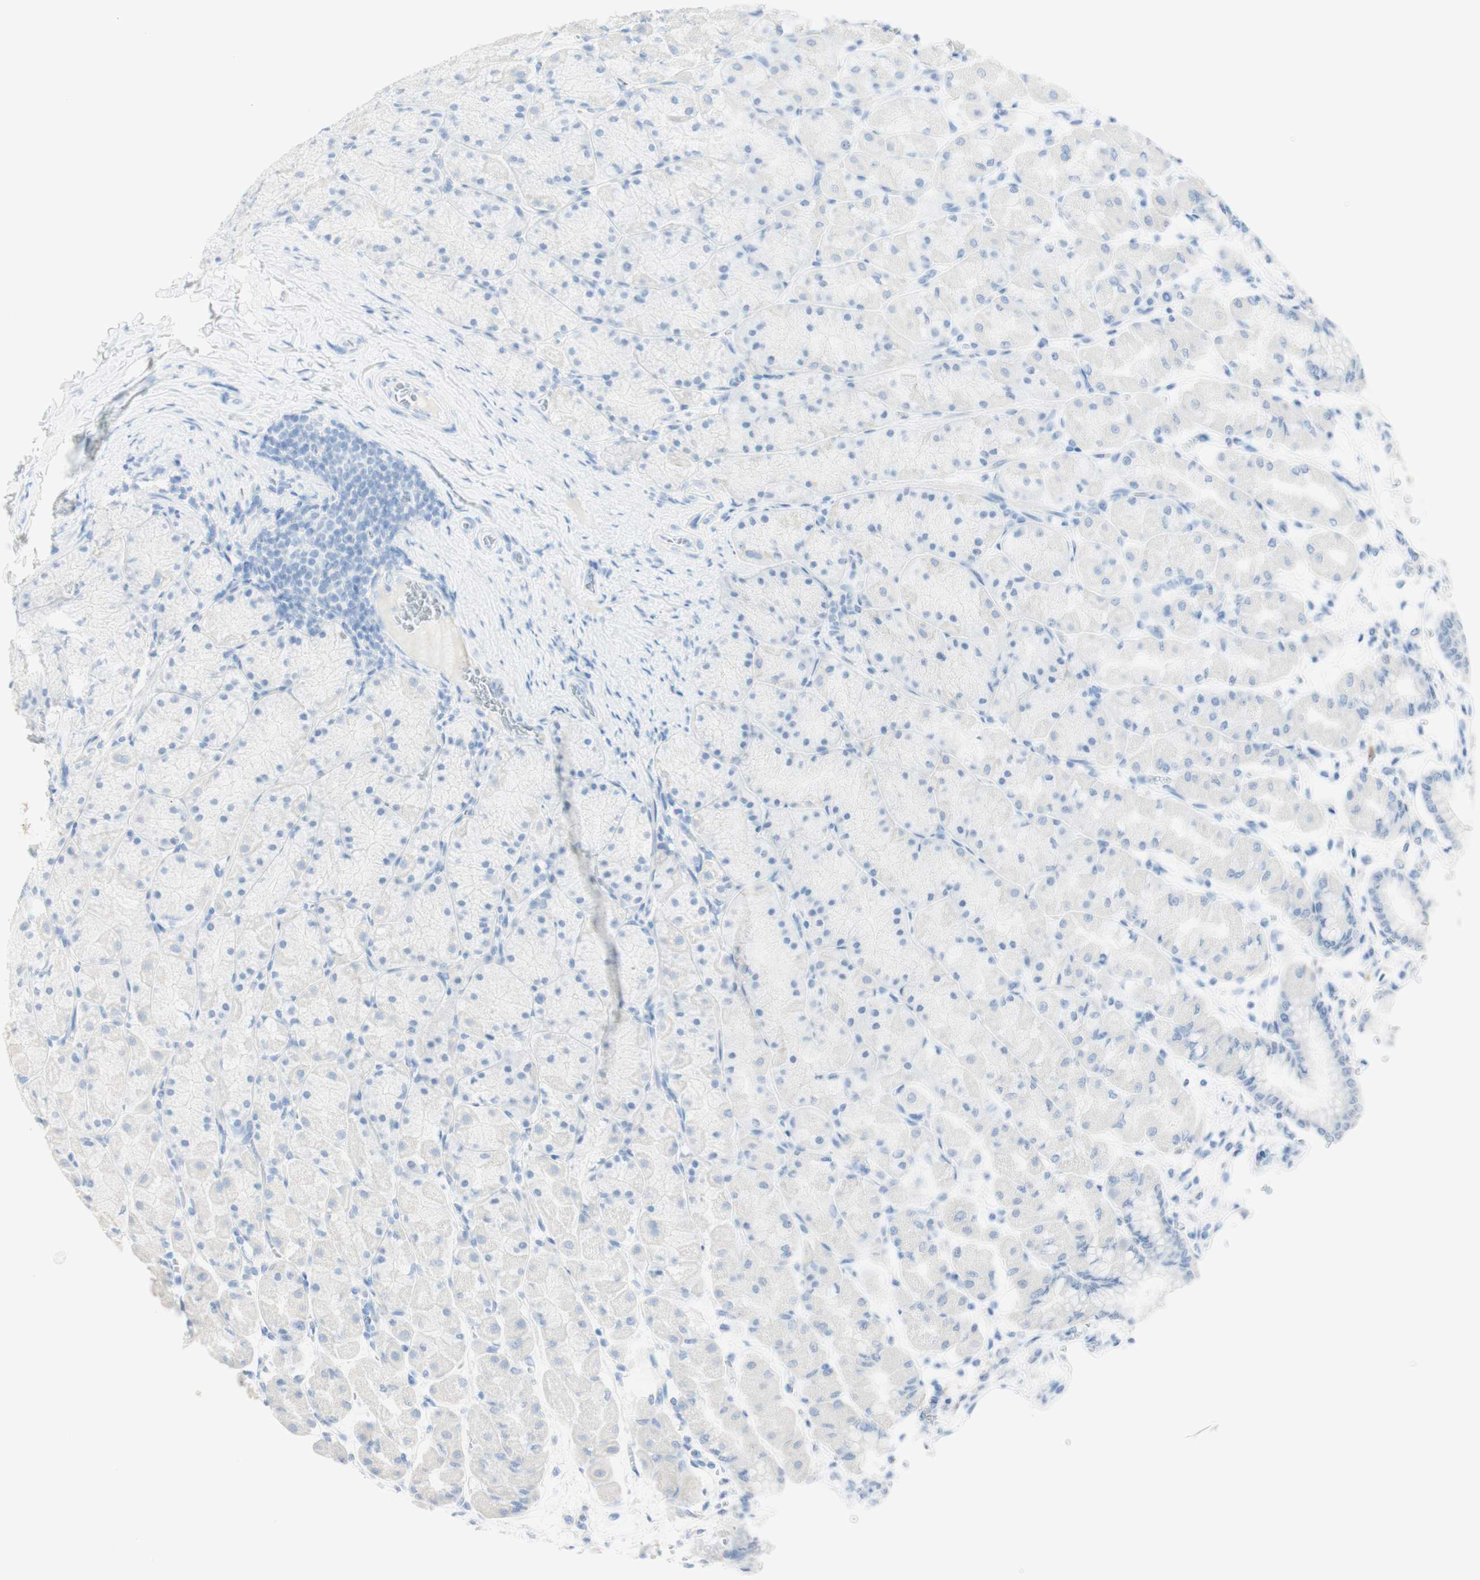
{"staining": {"intensity": "negative", "quantity": "none", "location": "none"}, "tissue": "stomach", "cell_type": "Glandular cells", "image_type": "normal", "snomed": [{"axis": "morphology", "description": "Normal tissue, NOS"}, {"axis": "topography", "description": "Stomach, upper"}], "caption": "Photomicrograph shows no protein staining in glandular cells of normal stomach.", "gene": "TPO", "patient": {"sex": "female", "age": 56}}